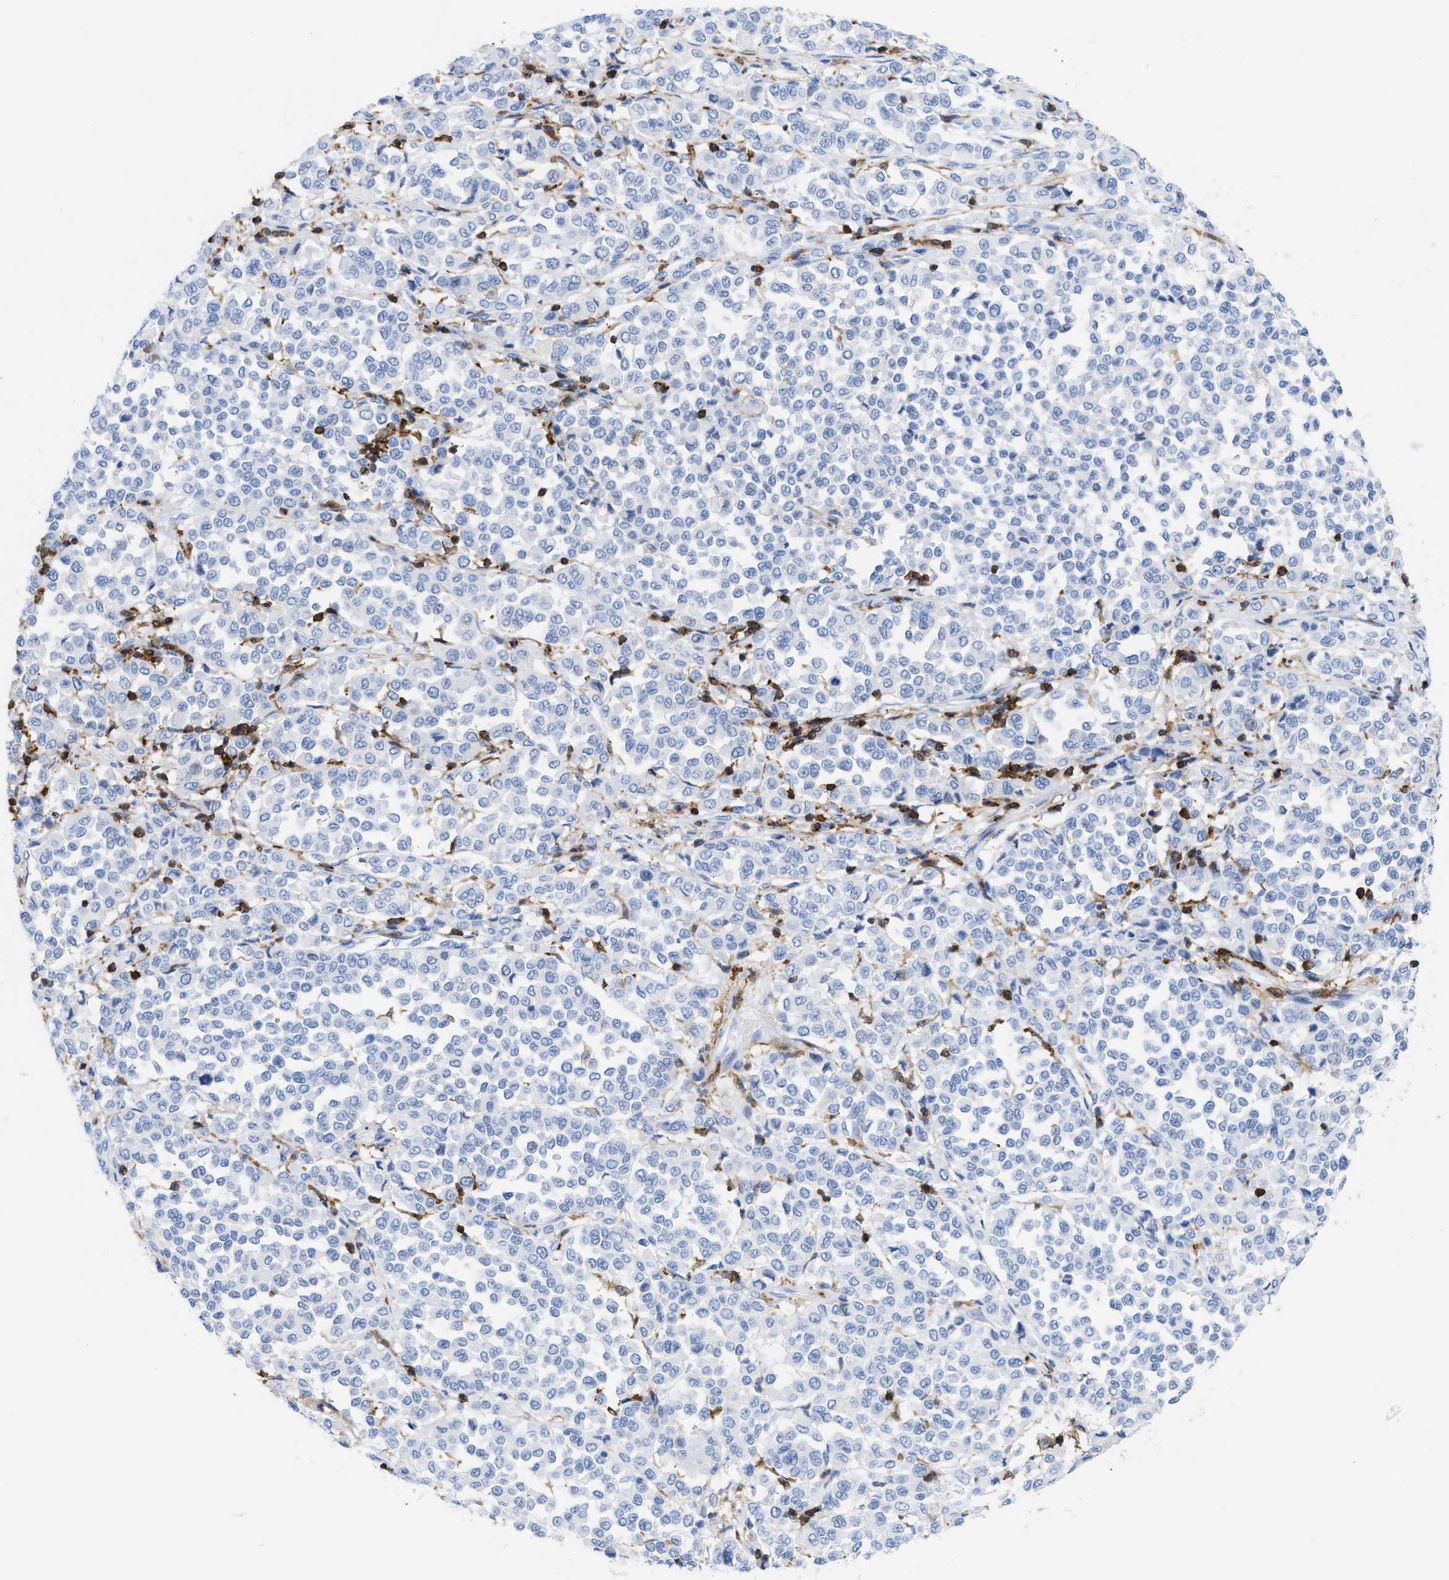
{"staining": {"intensity": "negative", "quantity": "none", "location": "none"}, "tissue": "melanoma", "cell_type": "Tumor cells", "image_type": "cancer", "snomed": [{"axis": "morphology", "description": "Malignant melanoma, Metastatic site"}, {"axis": "topography", "description": "Pancreas"}], "caption": "Human malignant melanoma (metastatic site) stained for a protein using immunohistochemistry (IHC) reveals no expression in tumor cells.", "gene": "LCP1", "patient": {"sex": "female", "age": 30}}